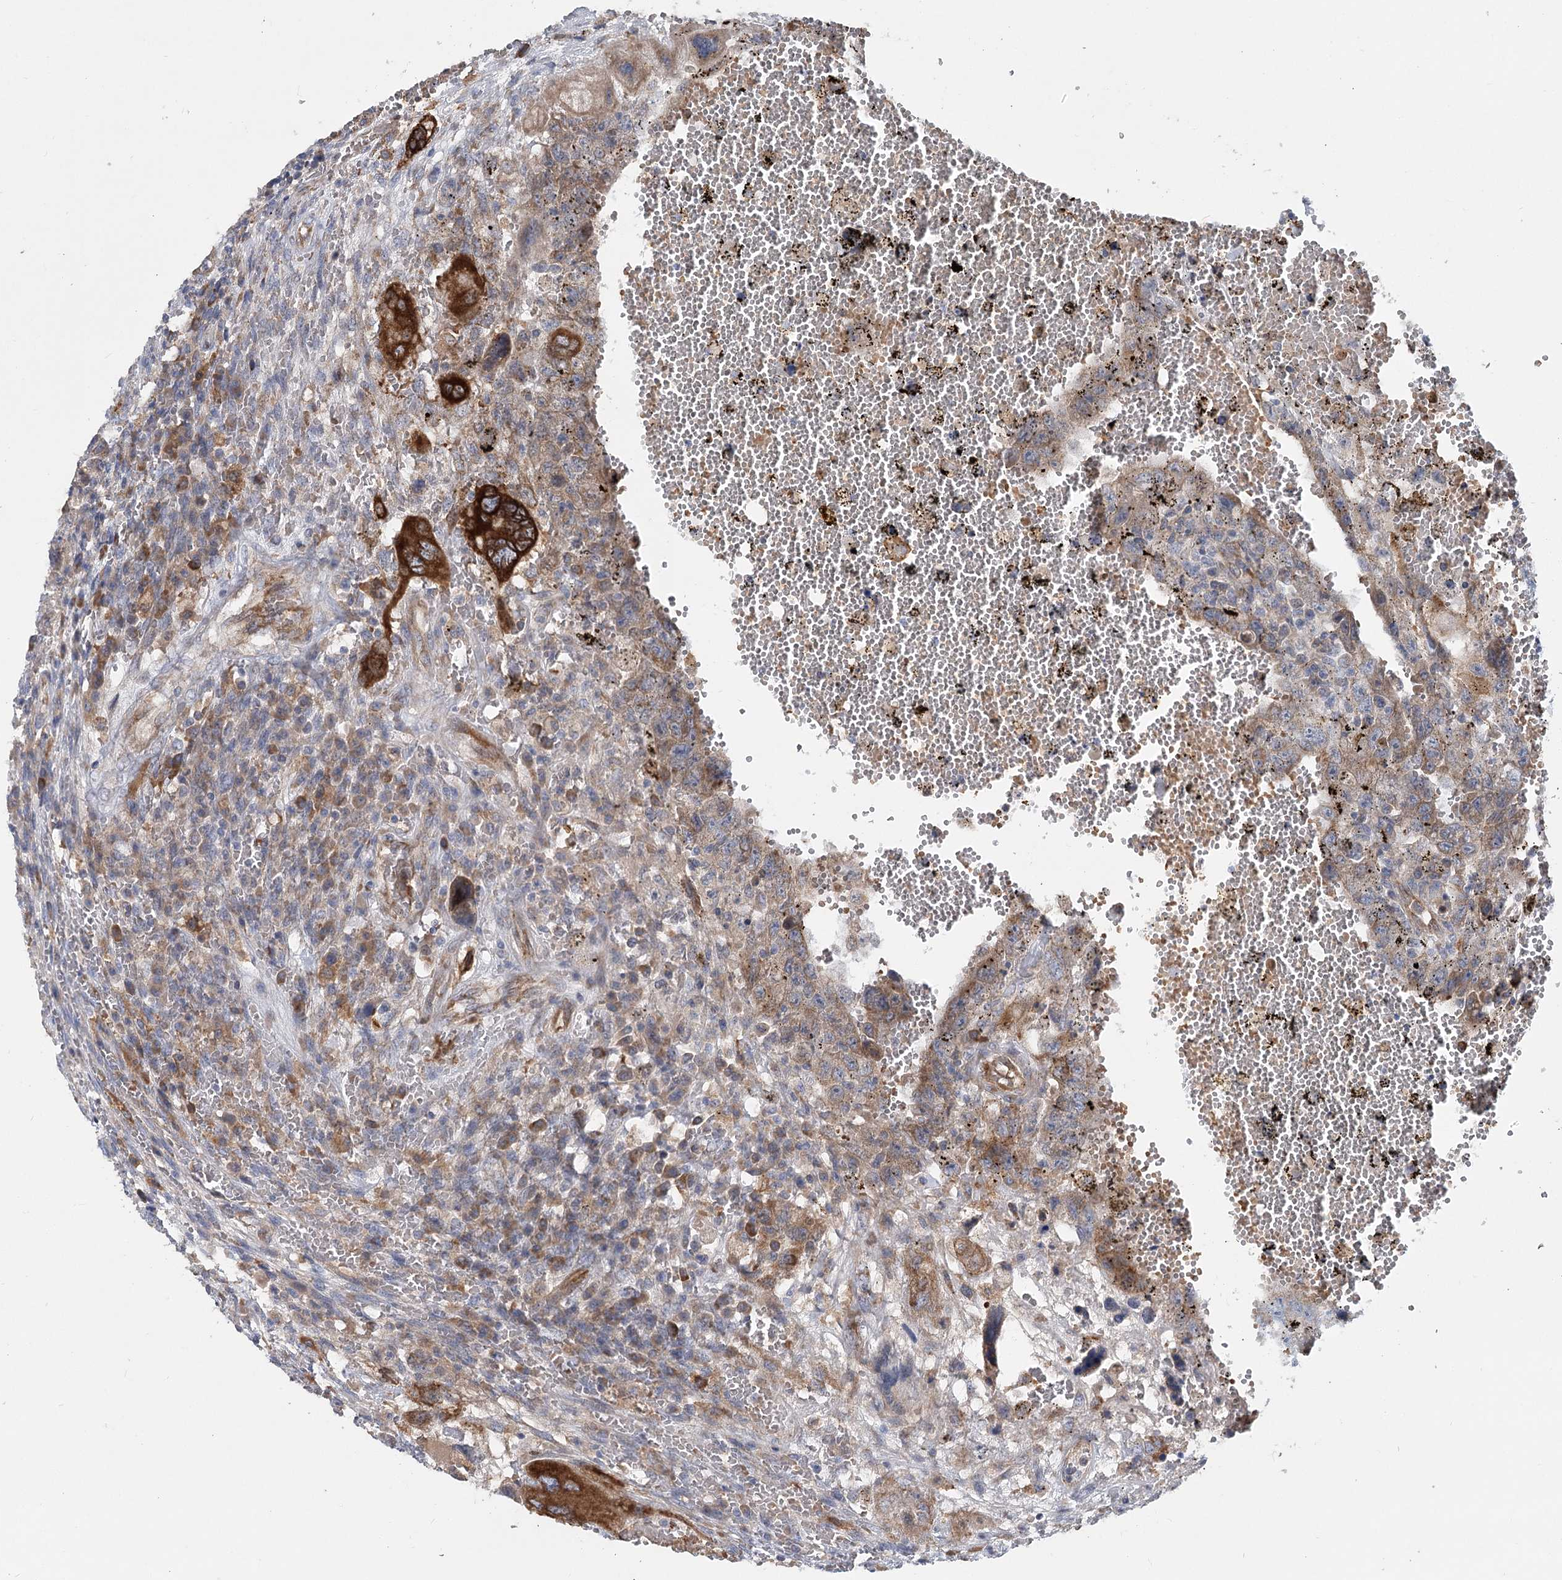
{"staining": {"intensity": "strong", "quantity": ">75%", "location": "cytoplasmic/membranous"}, "tissue": "testis cancer", "cell_type": "Tumor cells", "image_type": "cancer", "snomed": [{"axis": "morphology", "description": "Carcinoma, Embryonal, NOS"}, {"axis": "topography", "description": "Testis"}], "caption": "There is high levels of strong cytoplasmic/membranous expression in tumor cells of testis cancer, as demonstrated by immunohistochemical staining (brown color).", "gene": "CIB4", "patient": {"sex": "male", "age": 26}}